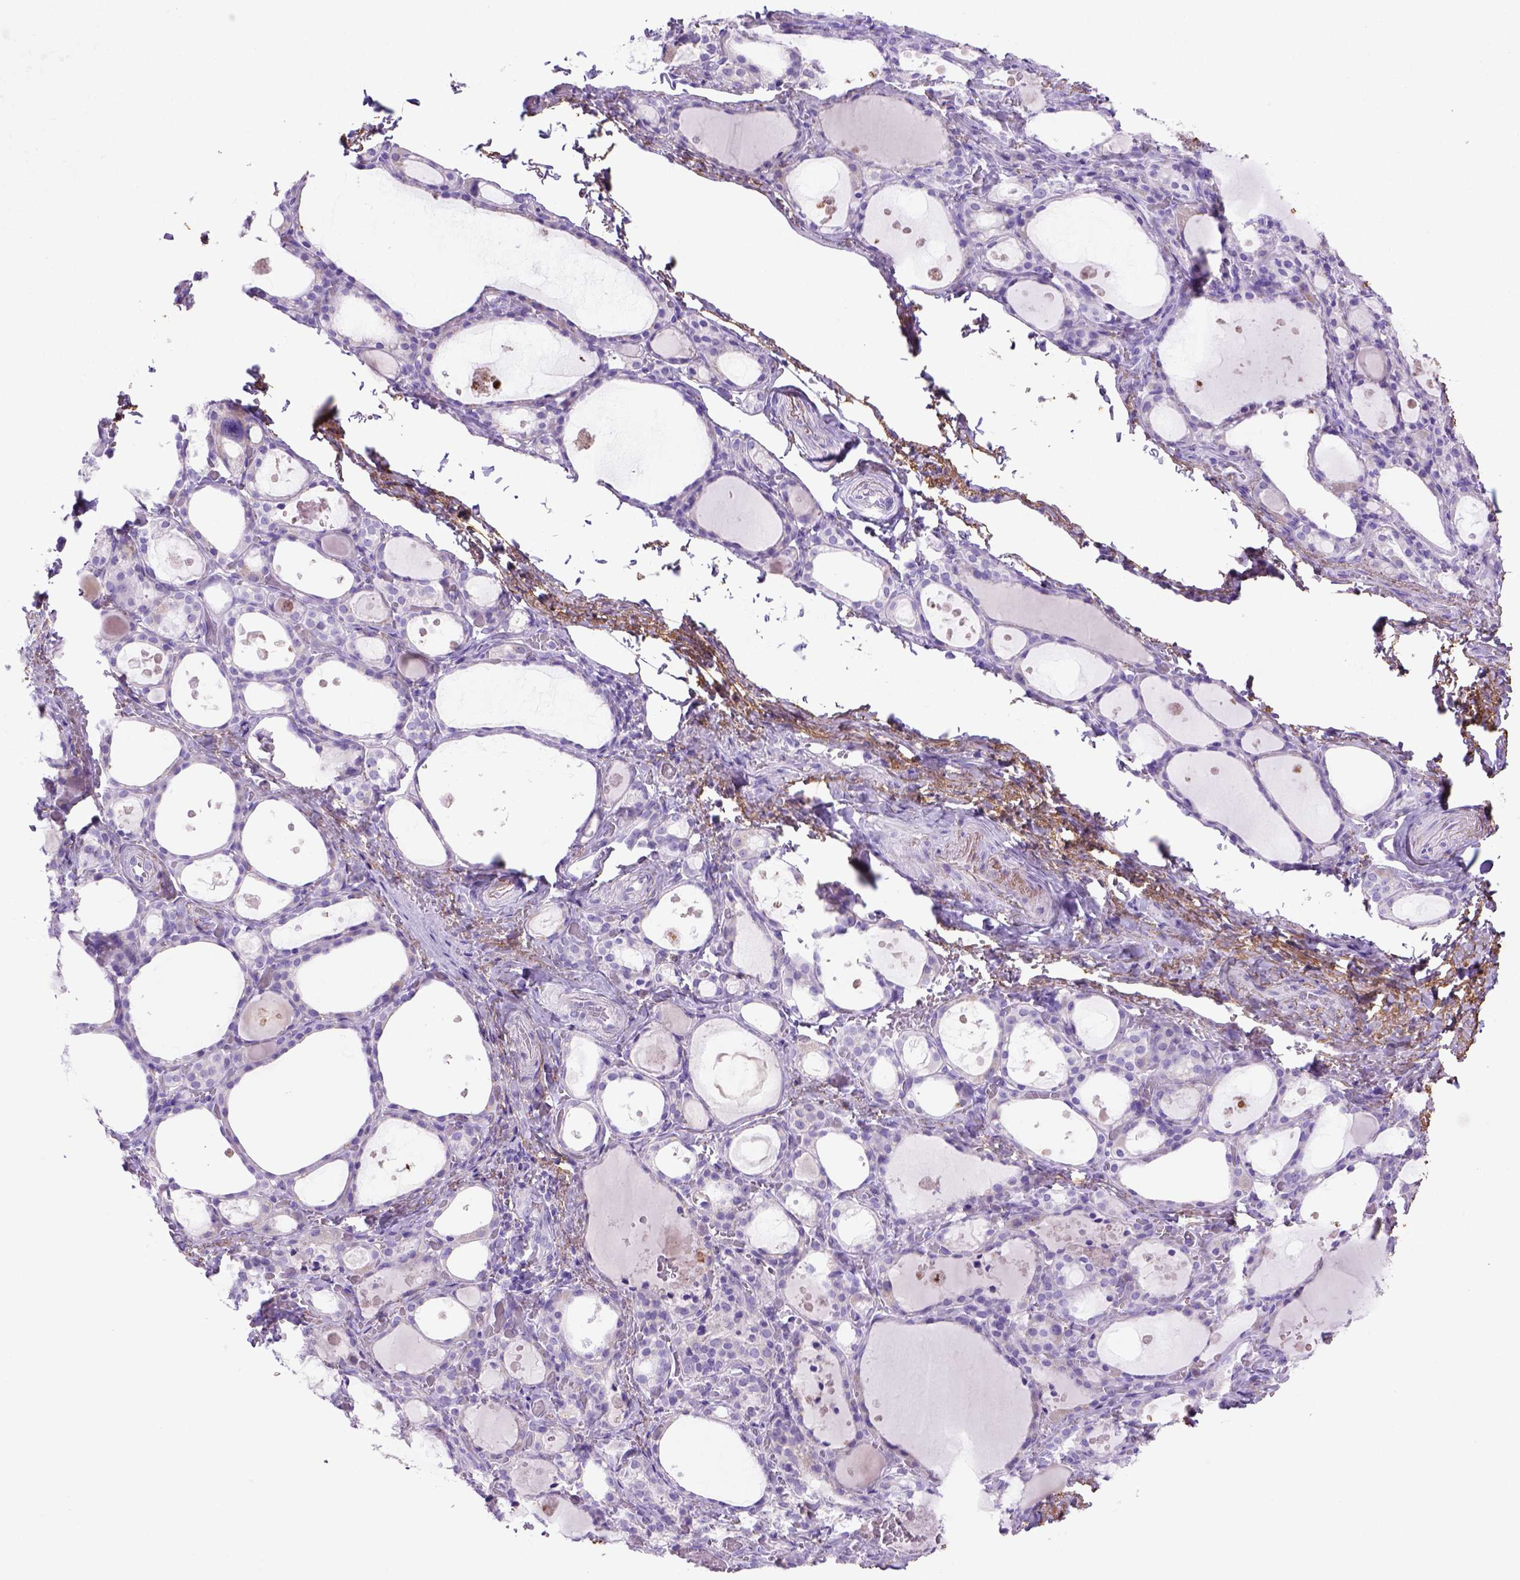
{"staining": {"intensity": "negative", "quantity": "none", "location": "none"}, "tissue": "thyroid gland", "cell_type": "Glandular cells", "image_type": "normal", "snomed": [{"axis": "morphology", "description": "Normal tissue, NOS"}, {"axis": "topography", "description": "Thyroid gland"}], "caption": "This is an immunohistochemistry histopathology image of benign thyroid gland. There is no expression in glandular cells.", "gene": "SIRPD", "patient": {"sex": "male", "age": 68}}